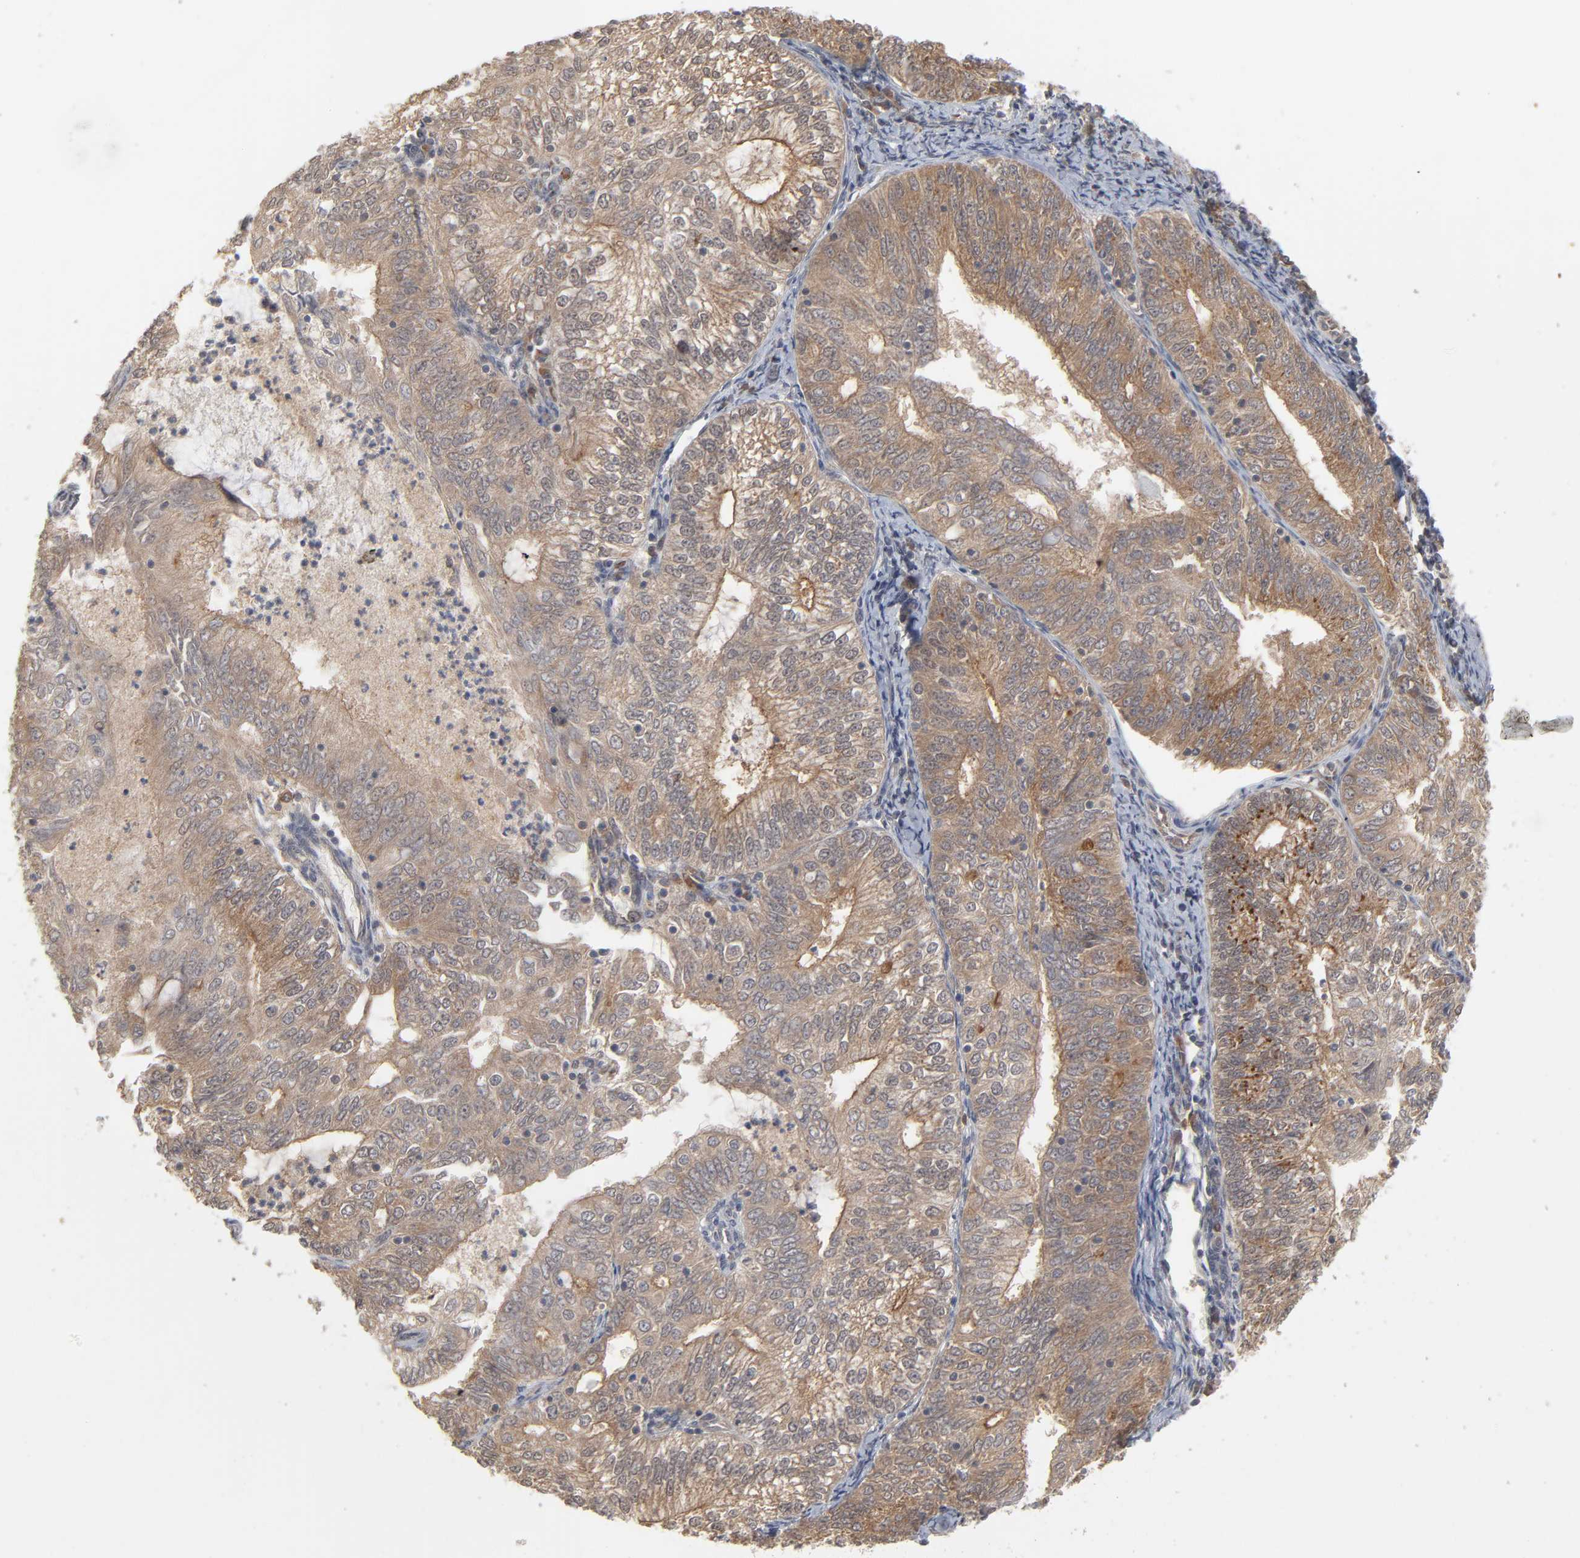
{"staining": {"intensity": "weak", "quantity": ">75%", "location": "cytoplasmic/membranous"}, "tissue": "endometrial cancer", "cell_type": "Tumor cells", "image_type": "cancer", "snomed": [{"axis": "morphology", "description": "Adenocarcinoma, NOS"}, {"axis": "topography", "description": "Endometrium"}], "caption": "A low amount of weak cytoplasmic/membranous positivity is seen in about >75% of tumor cells in endometrial cancer tissue. The staining is performed using DAB (3,3'-diaminobenzidine) brown chromogen to label protein expression. The nuclei are counter-stained blue using hematoxylin.", "gene": "SCFD1", "patient": {"sex": "female", "age": 69}}